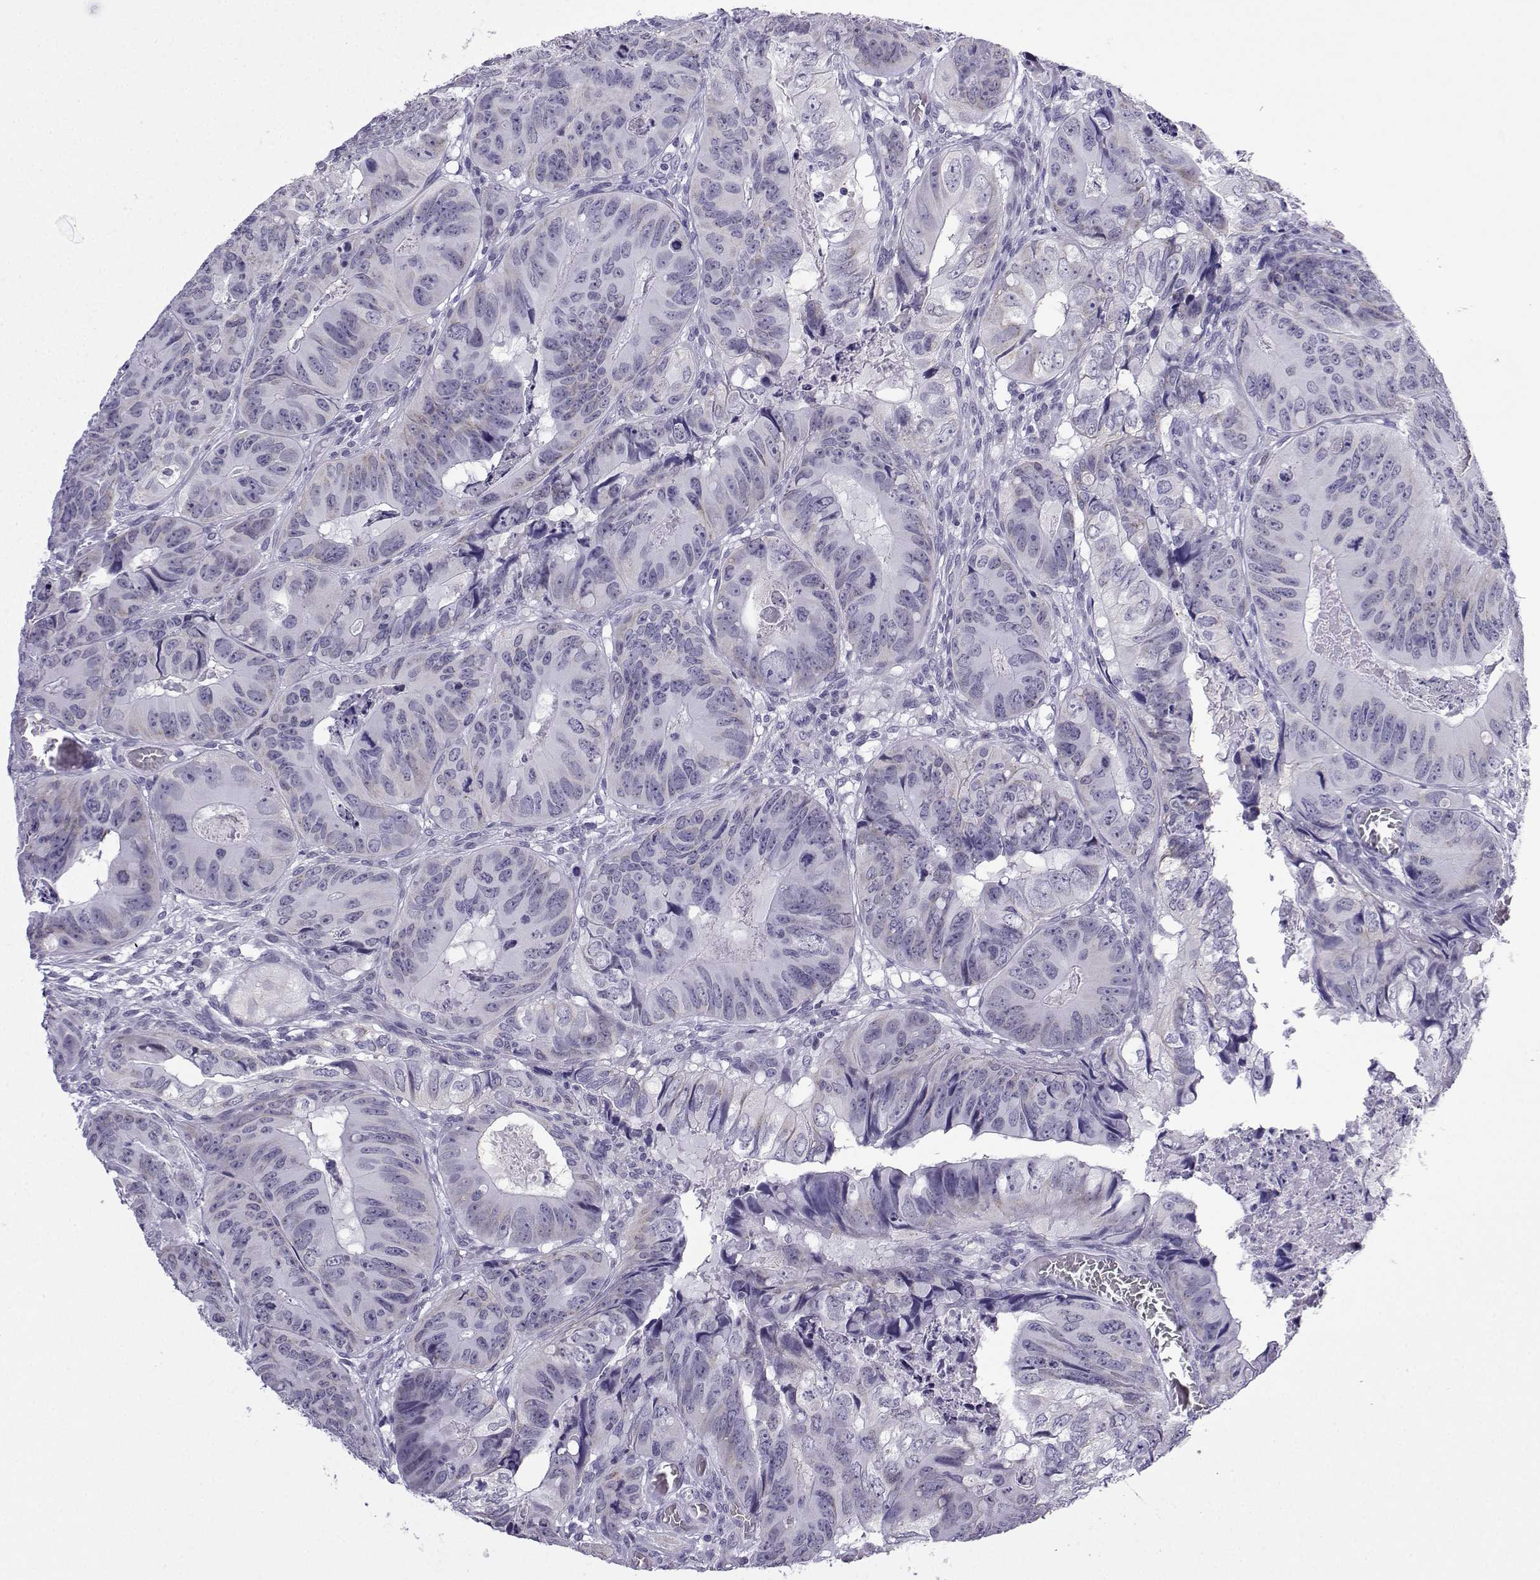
{"staining": {"intensity": "negative", "quantity": "none", "location": "none"}, "tissue": "colorectal cancer", "cell_type": "Tumor cells", "image_type": "cancer", "snomed": [{"axis": "morphology", "description": "Adenocarcinoma, NOS"}, {"axis": "topography", "description": "Colon"}], "caption": "A photomicrograph of adenocarcinoma (colorectal) stained for a protein shows no brown staining in tumor cells. (DAB (3,3'-diaminobenzidine) immunohistochemistry, high magnification).", "gene": "ACRBP", "patient": {"sex": "male", "age": 79}}